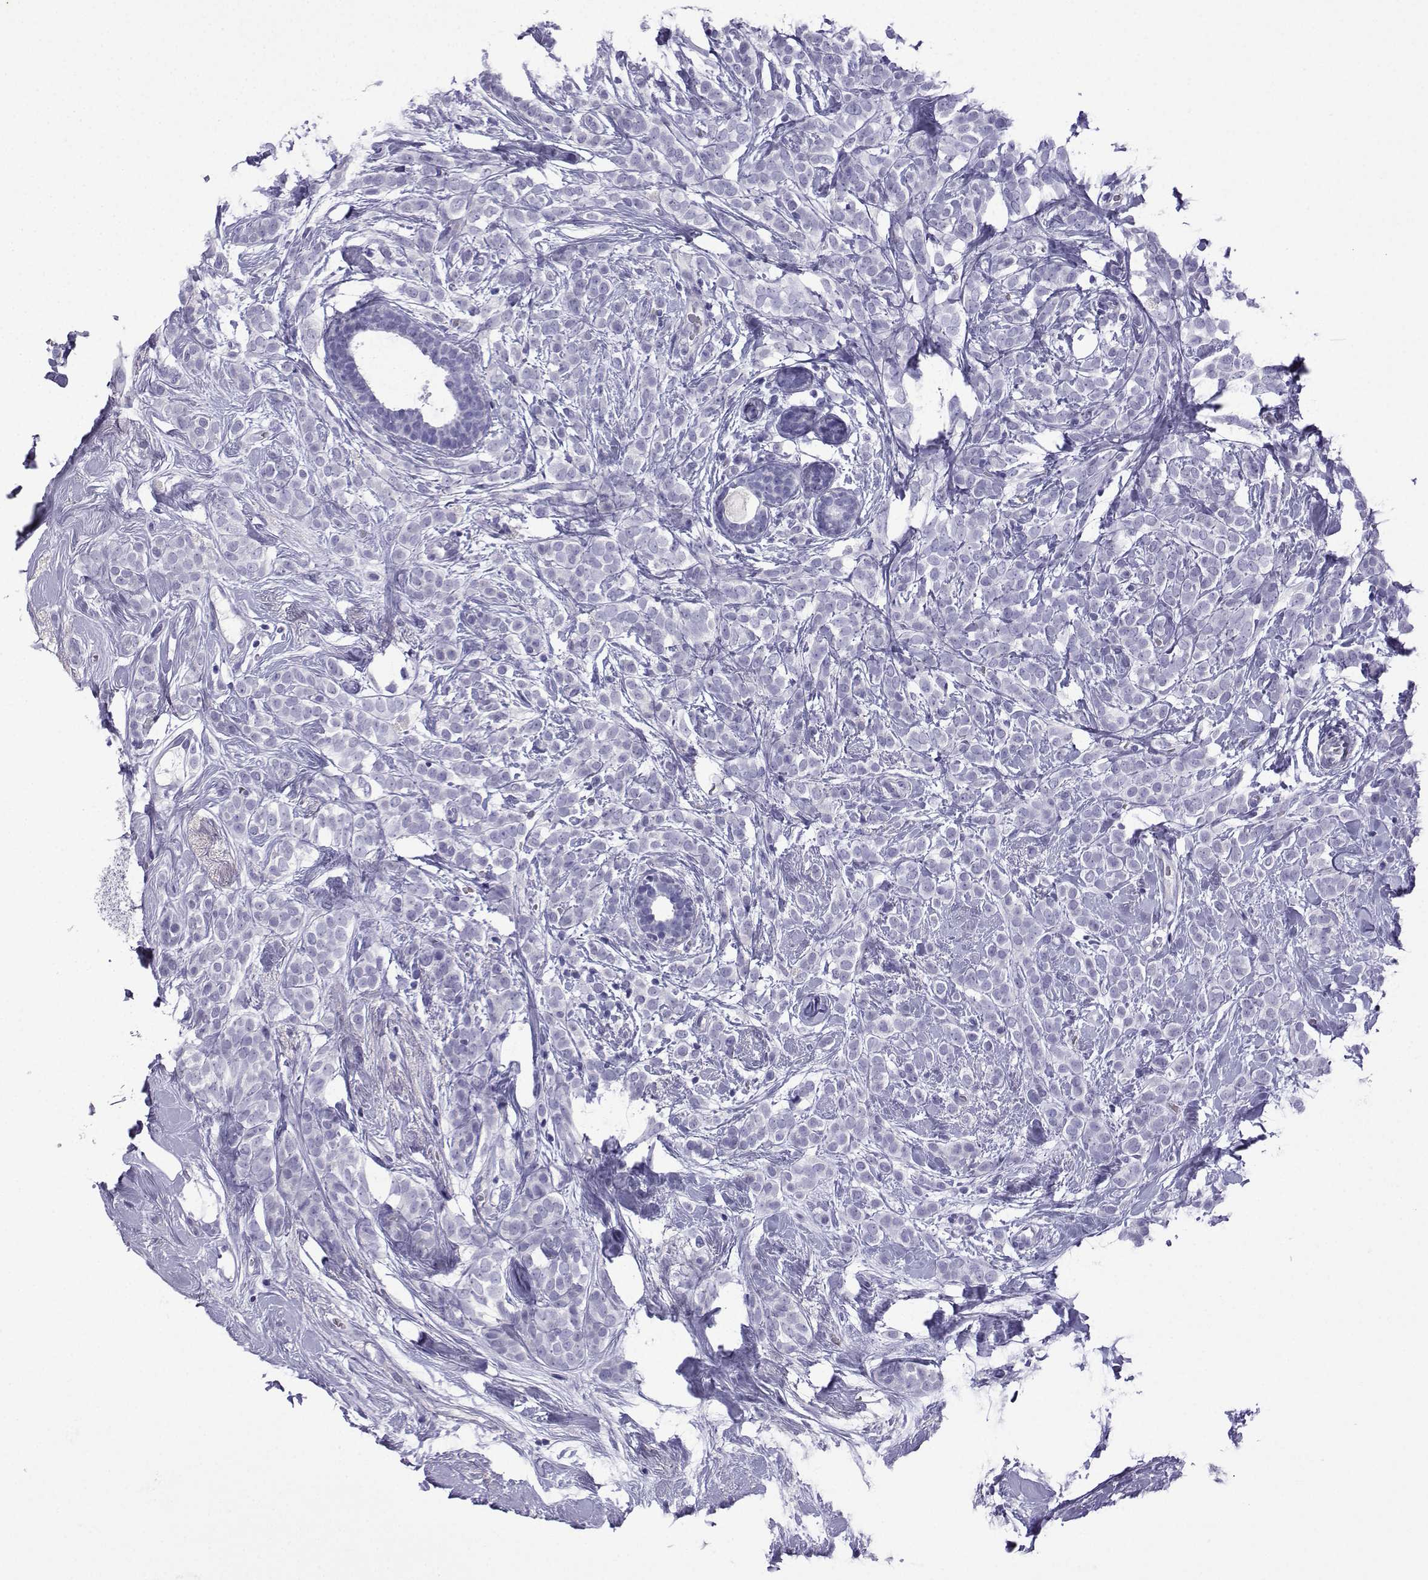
{"staining": {"intensity": "negative", "quantity": "none", "location": "none"}, "tissue": "breast cancer", "cell_type": "Tumor cells", "image_type": "cancer", "snomed": [{"axis": "morphology", "description": "Lobular carcinoma"}, {"axis": "topography", "description": "Breast"}], "caption": "Breast cancer (lobular carcinoma) was stained to show a protein in brown. There is no significant positivity in tumor cells.", "gene": "TRIM46", "patient": {"sex": "female", "age": 49}}